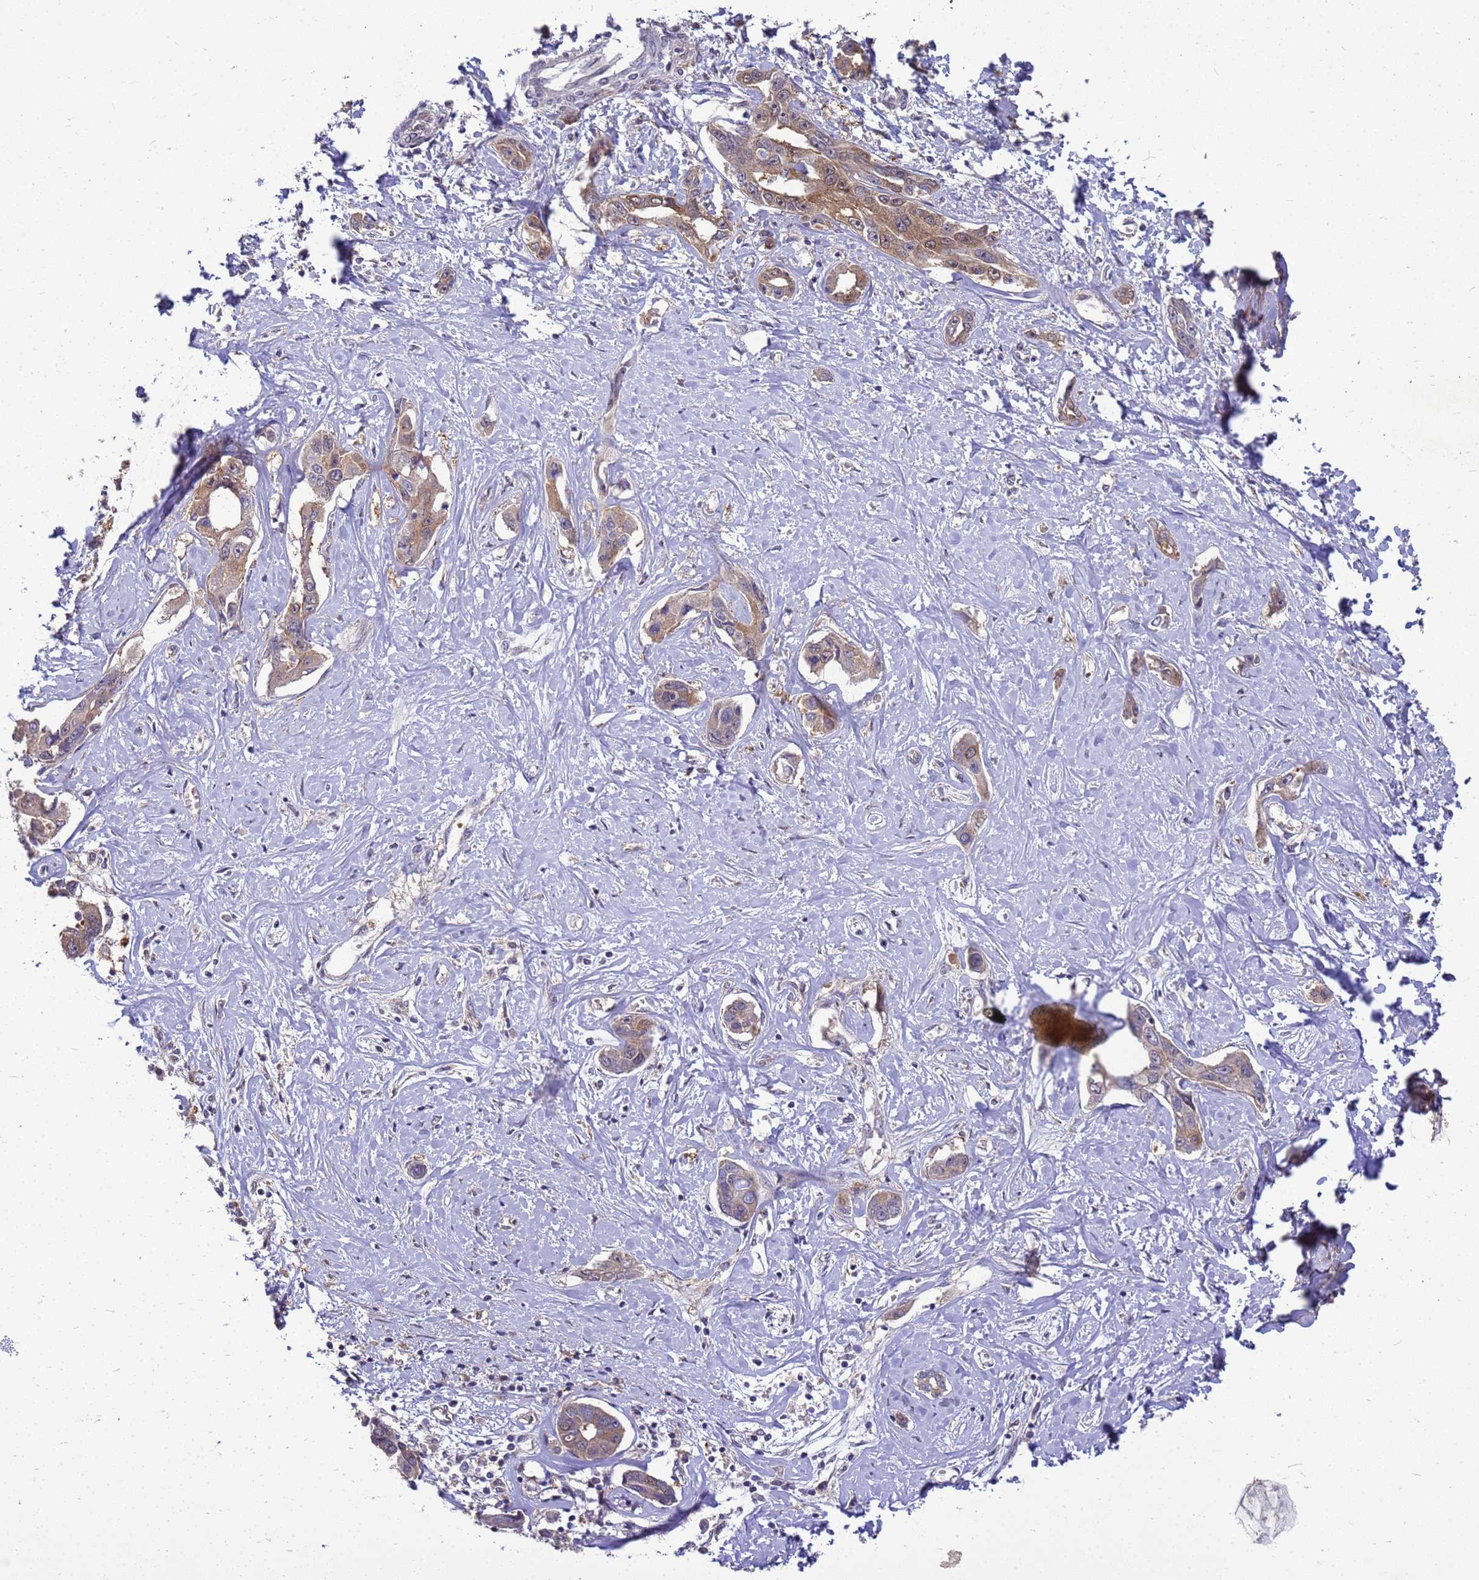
{"staining": {"intensity": "moderate", "quantity": ">75%", "location": "cytoplasmic/membranous,nuclear"}, "tissue": "liver cancer", "cell_type": "Tumor cells", "image_type": "cancer", "snomed": [{"axis": "morphology", "description": "Cholangiocarcinoma"}, {"axis": "topography", "description": "Liver"}], "caption": "About >75% of tumor cells in human liver cancer (cholangiocarcinoma) demonstrate moderate cytoplasmic/membranous and nuclear protein positivity as visualized by brown immunohistochemical staining.", "gene": "EIF4EBP3", "patient": {"sex": "male", "age": 59}}